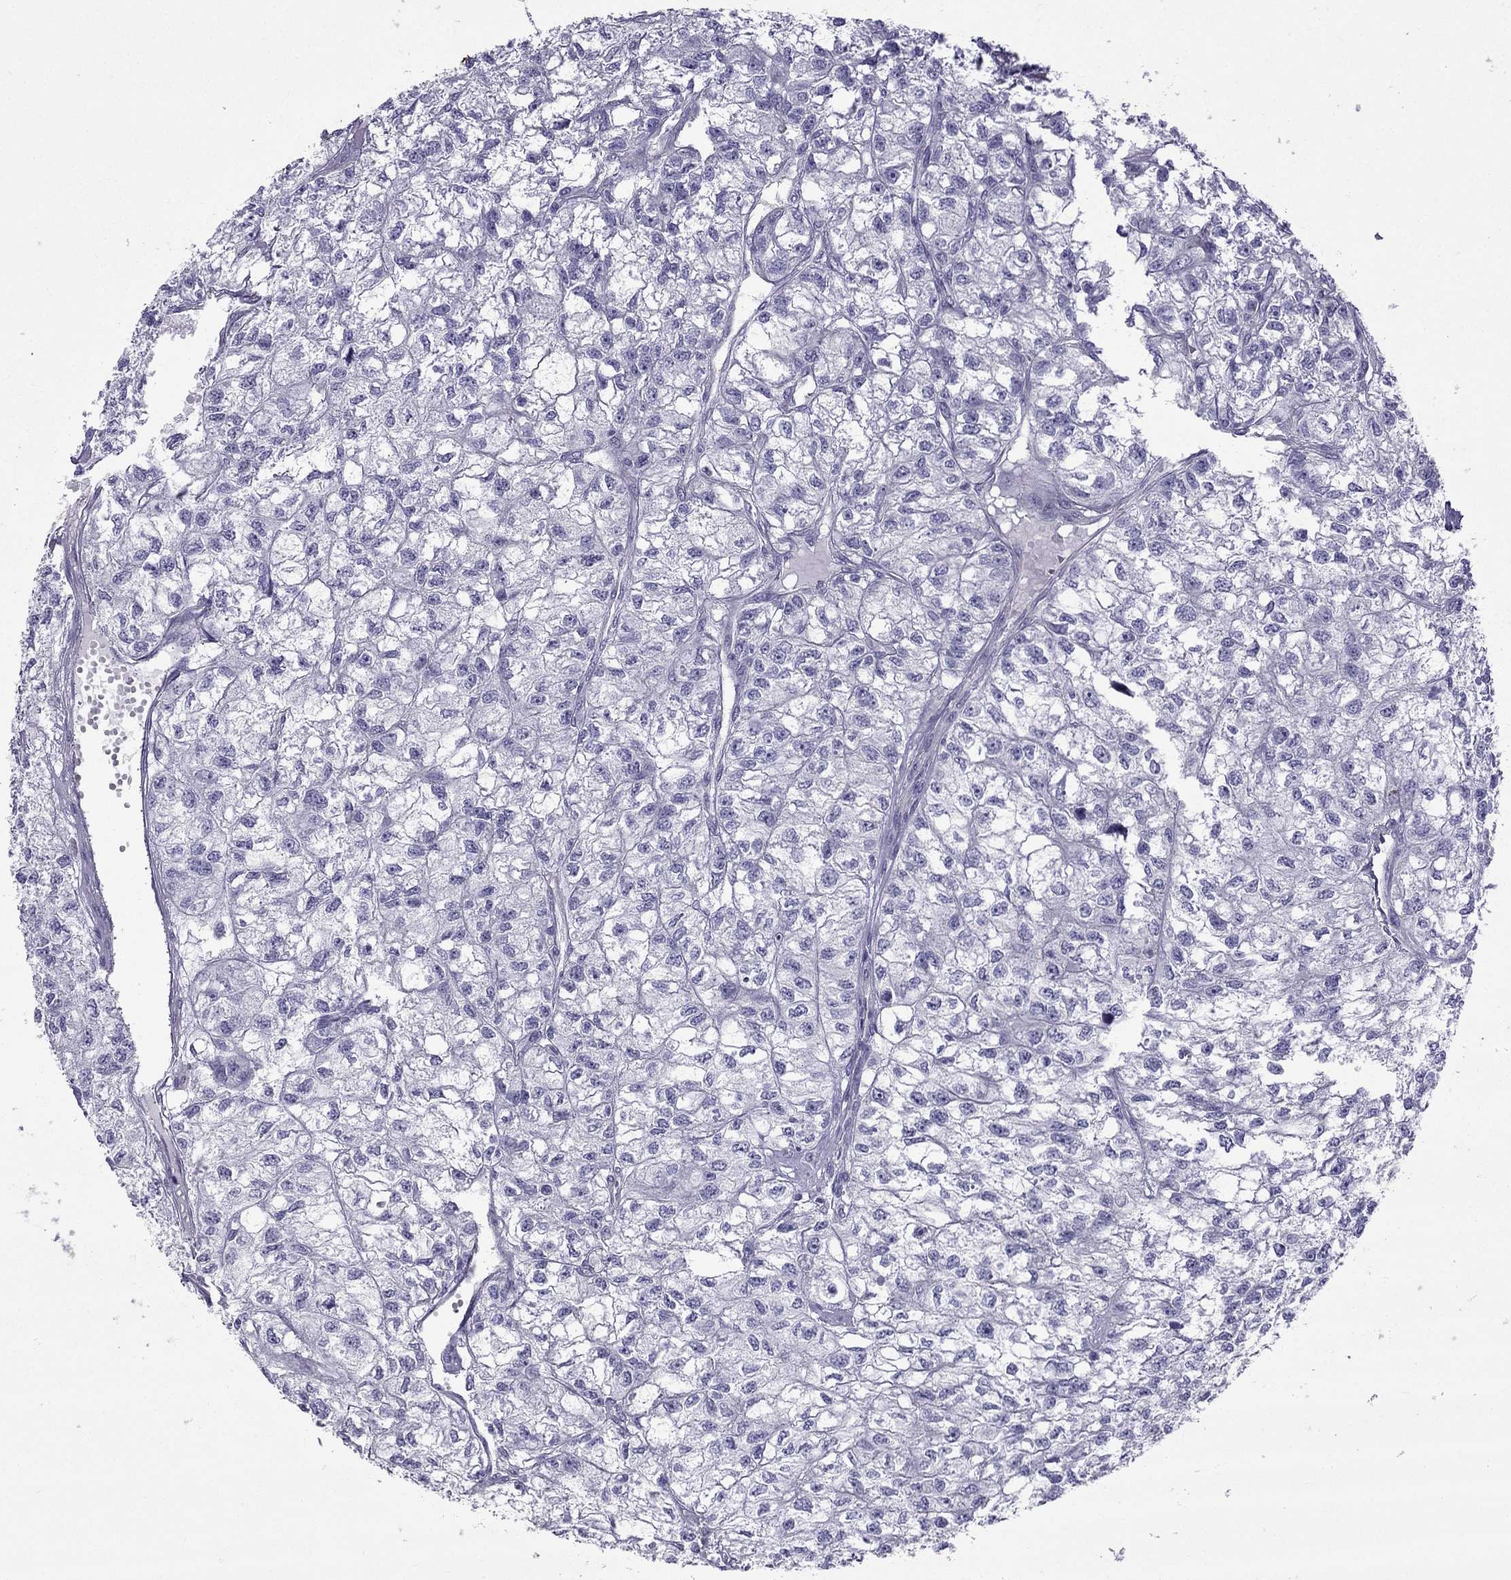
{"staining": {"intensity": "negative", "quantity": "none", "location": "none"}, "tissue": "renal cancer", "cell_type": "Tumor cells", "image_type": "cancer", "snomed": [{"axis": "morphology", "description": "Adenocarcinoma, NOS"}, {"axis": "topography", "description": "Kidney"}], "caption": "IHC photomicrograph of neoplastic tissue: human renal adenocarcinoma stained with DAB displays no significant protein positivity in tumor cells.", "gene": "GJA8", "patient": {"sex": "male", "age": 56}}